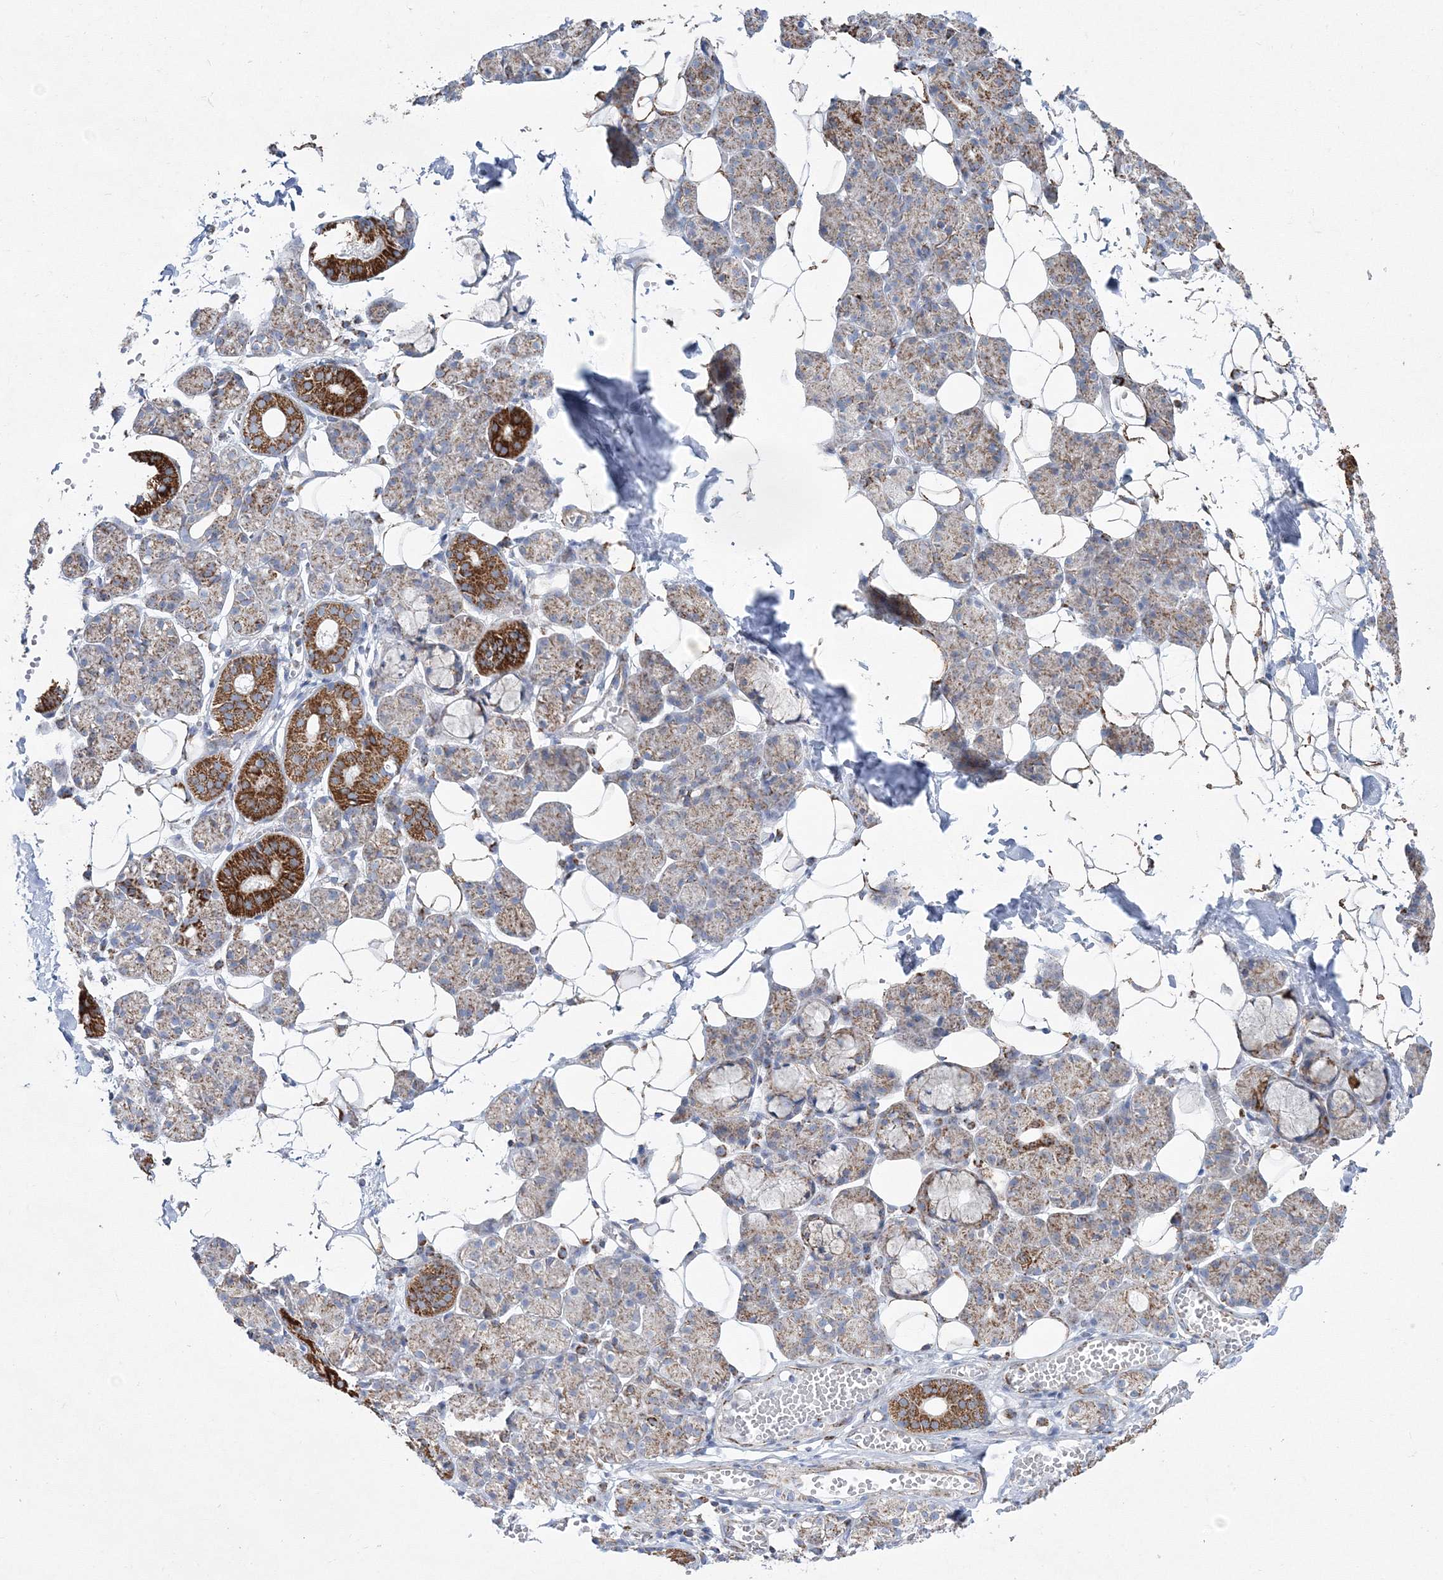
{"staining": {"intensity": "strong", "quantity": "<25%", "location": "cytoplasmic/membranous"}, "tissue": "salivary gland", "cell_type": "Glandular cells", "image_type": "normal", "snomed": [{"axis": "morphology", "description": "Normal tissue, NOS"}, {"axis": "topography", "description": "Salivary gland"}], "caption": "Immunohistochemistry staining of unremarkable salivary gland, which reveals medium levels of strong cytoplasmic/membranous expression in about <25% of glandular cells indicating strong cytoplasmic/membranous protein expression. The staining was performed using DAB (brown) for protein detection and nuclei were counterstained in hematoxylin (blue).", "gene": "HIBCH", "patient": {"sex": "male", "age": 63}}